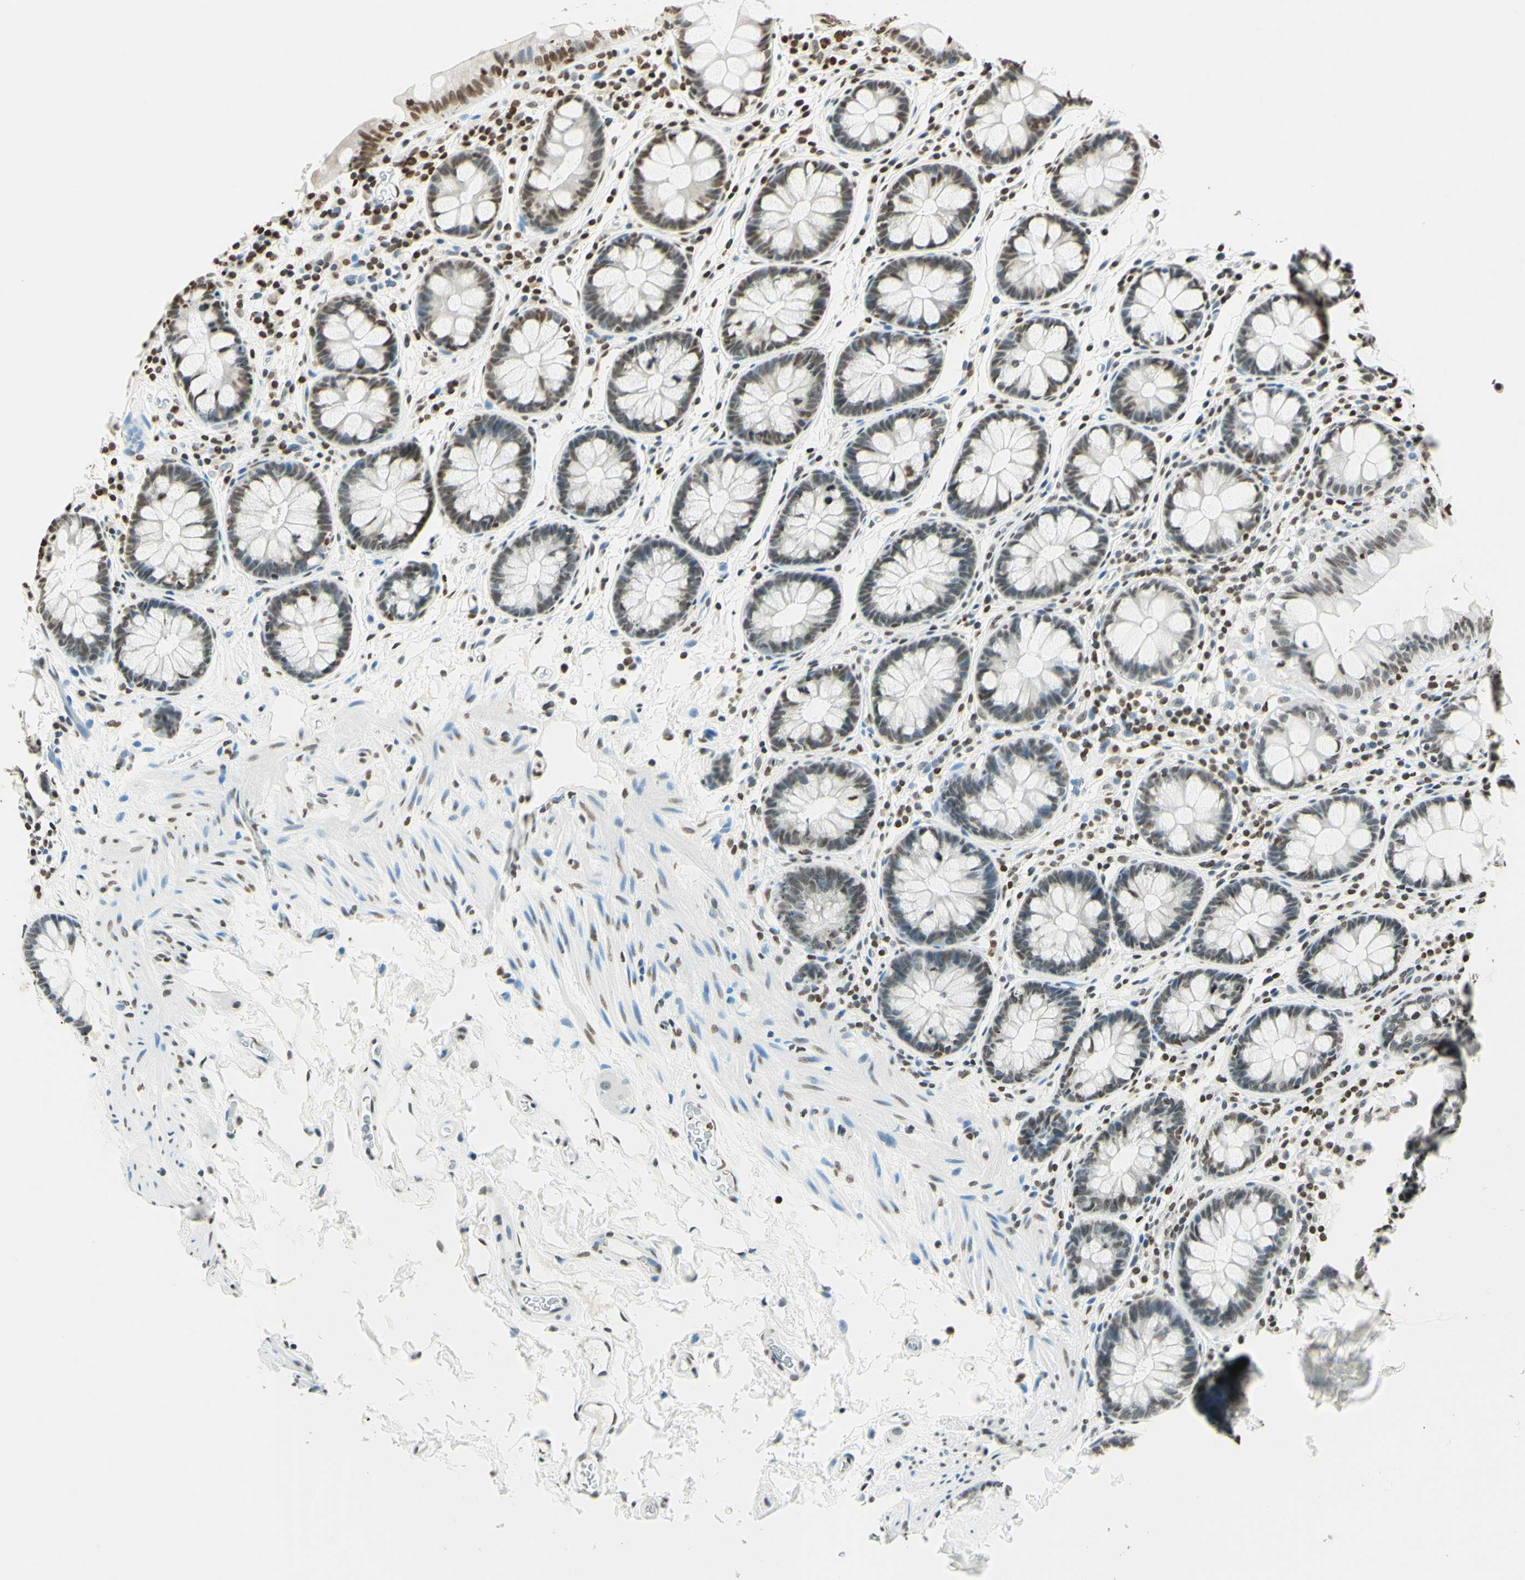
{"staining": {"intensity": "moderate", "quantity": ">75%", "location": "nuclear"}, "tissue": "colon", "cell_type": "Endothelial cells", "image_type": "normal", "snomed": [{"axis": "morphology", "description": "Normal tissue, NOS"}, {"axis": "topography", "description": "Colon"}], "caption": "Immunohistochemical staining of unremarkable human colon displays medium levels of moderate nuclear expression in about >75% of endothelial cells.", "gene": "MSH2", "patient": {"sex": "female", "age": 80}}